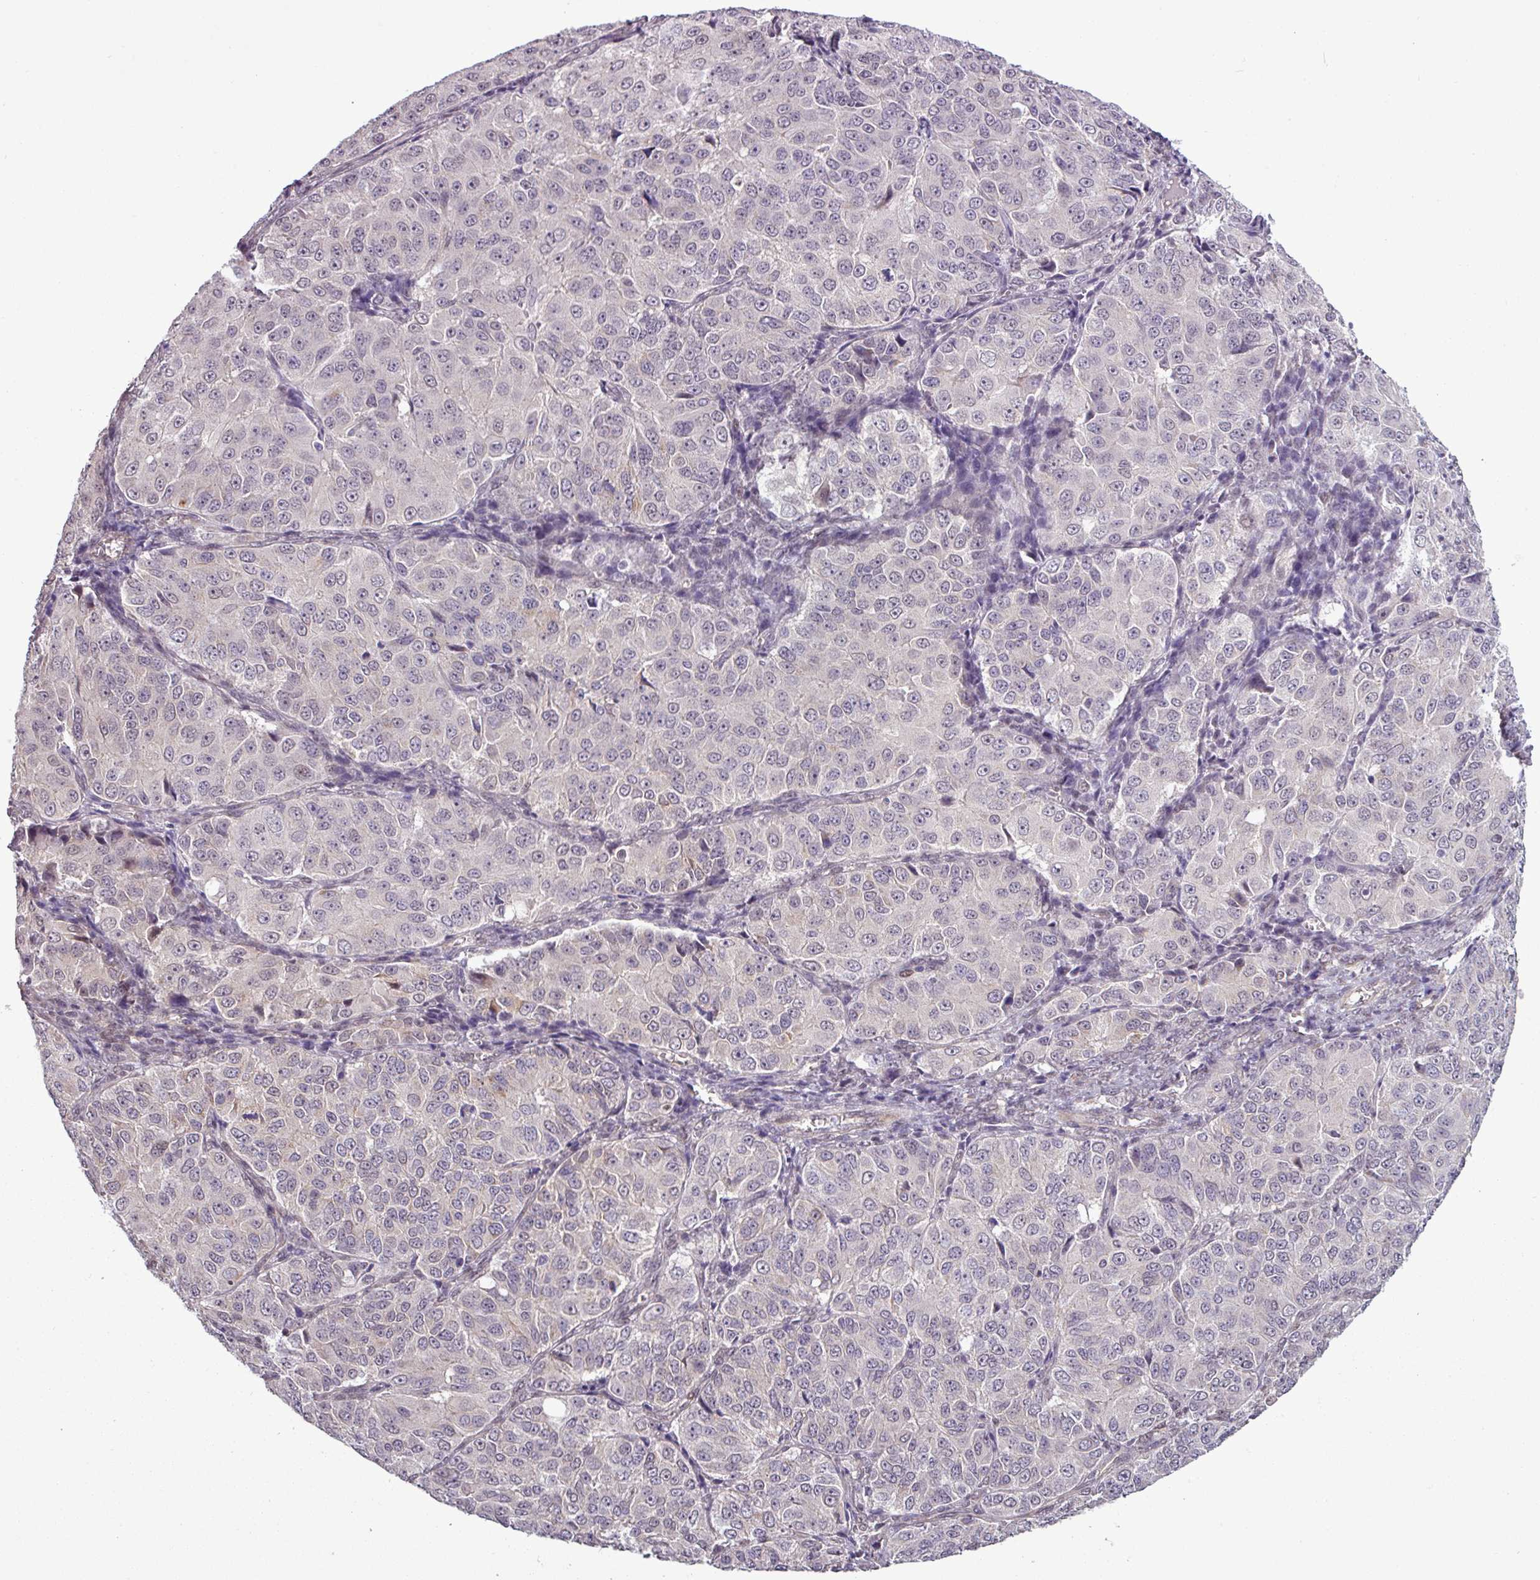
{"staining": {"intensity": "weak", "quantity": "<25%", "location": "cytoplasmic/membranous"}, "tissue": "ovarian cancer", "cell_type": "Tumor cells", "image_type": "cancer", "snomed": [{"axis": "morphology", "description": "Carcinoma, endometroid"}, {"axis": "topography", "description": "Ovary"}], "caption": "Tumor cells show no significant protein positivity in ovarian cancer (endometroid carcinoma).", "gene": "GPT2", "patient": {"sex": "female", "age": 51}}